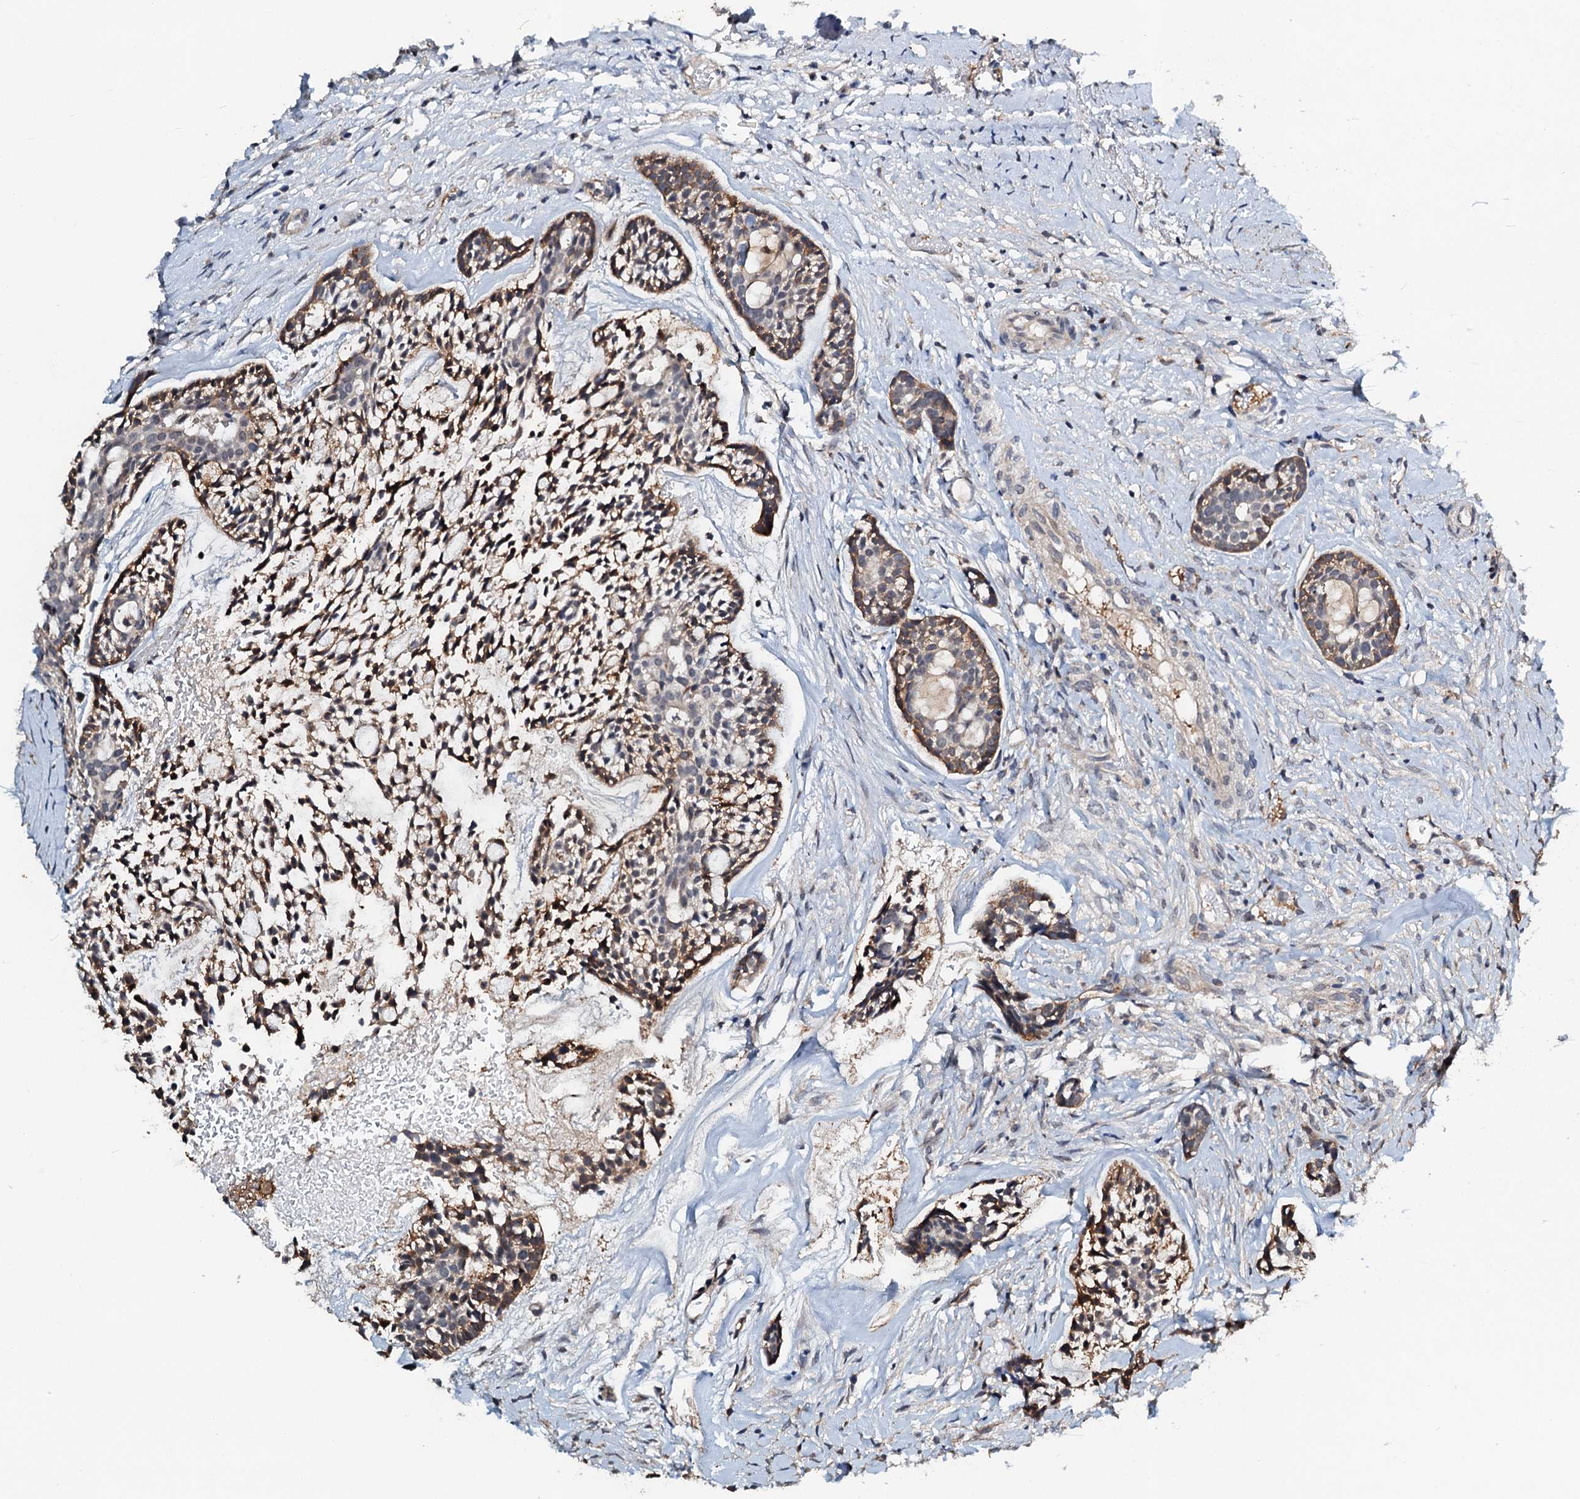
{"staining": {"intensity": "moderate", "quantity": ">75%", "location": "cytoplasmic/membranous"}, "tissue": "head and neck cancer", "cell_type": "Tumor cells", "image_type": "cancer", "snomed": [{"axis": "morphology", "description": "Adenocarcinoma, NOS"}, {"axis": "topography", "description": "Subcutis"}, {"axis": "topography", "description": "Head-Neck"}], "caption": "Immunohistochemistry (DAB) staining of human adenocarcinoma (head and neck) exhibits moderate cytoplasmic/membranous protein staining in approximately >75% of tumor cells.", "gene": "ZNF606", "patient": {"sex": "female", "age": 73}}